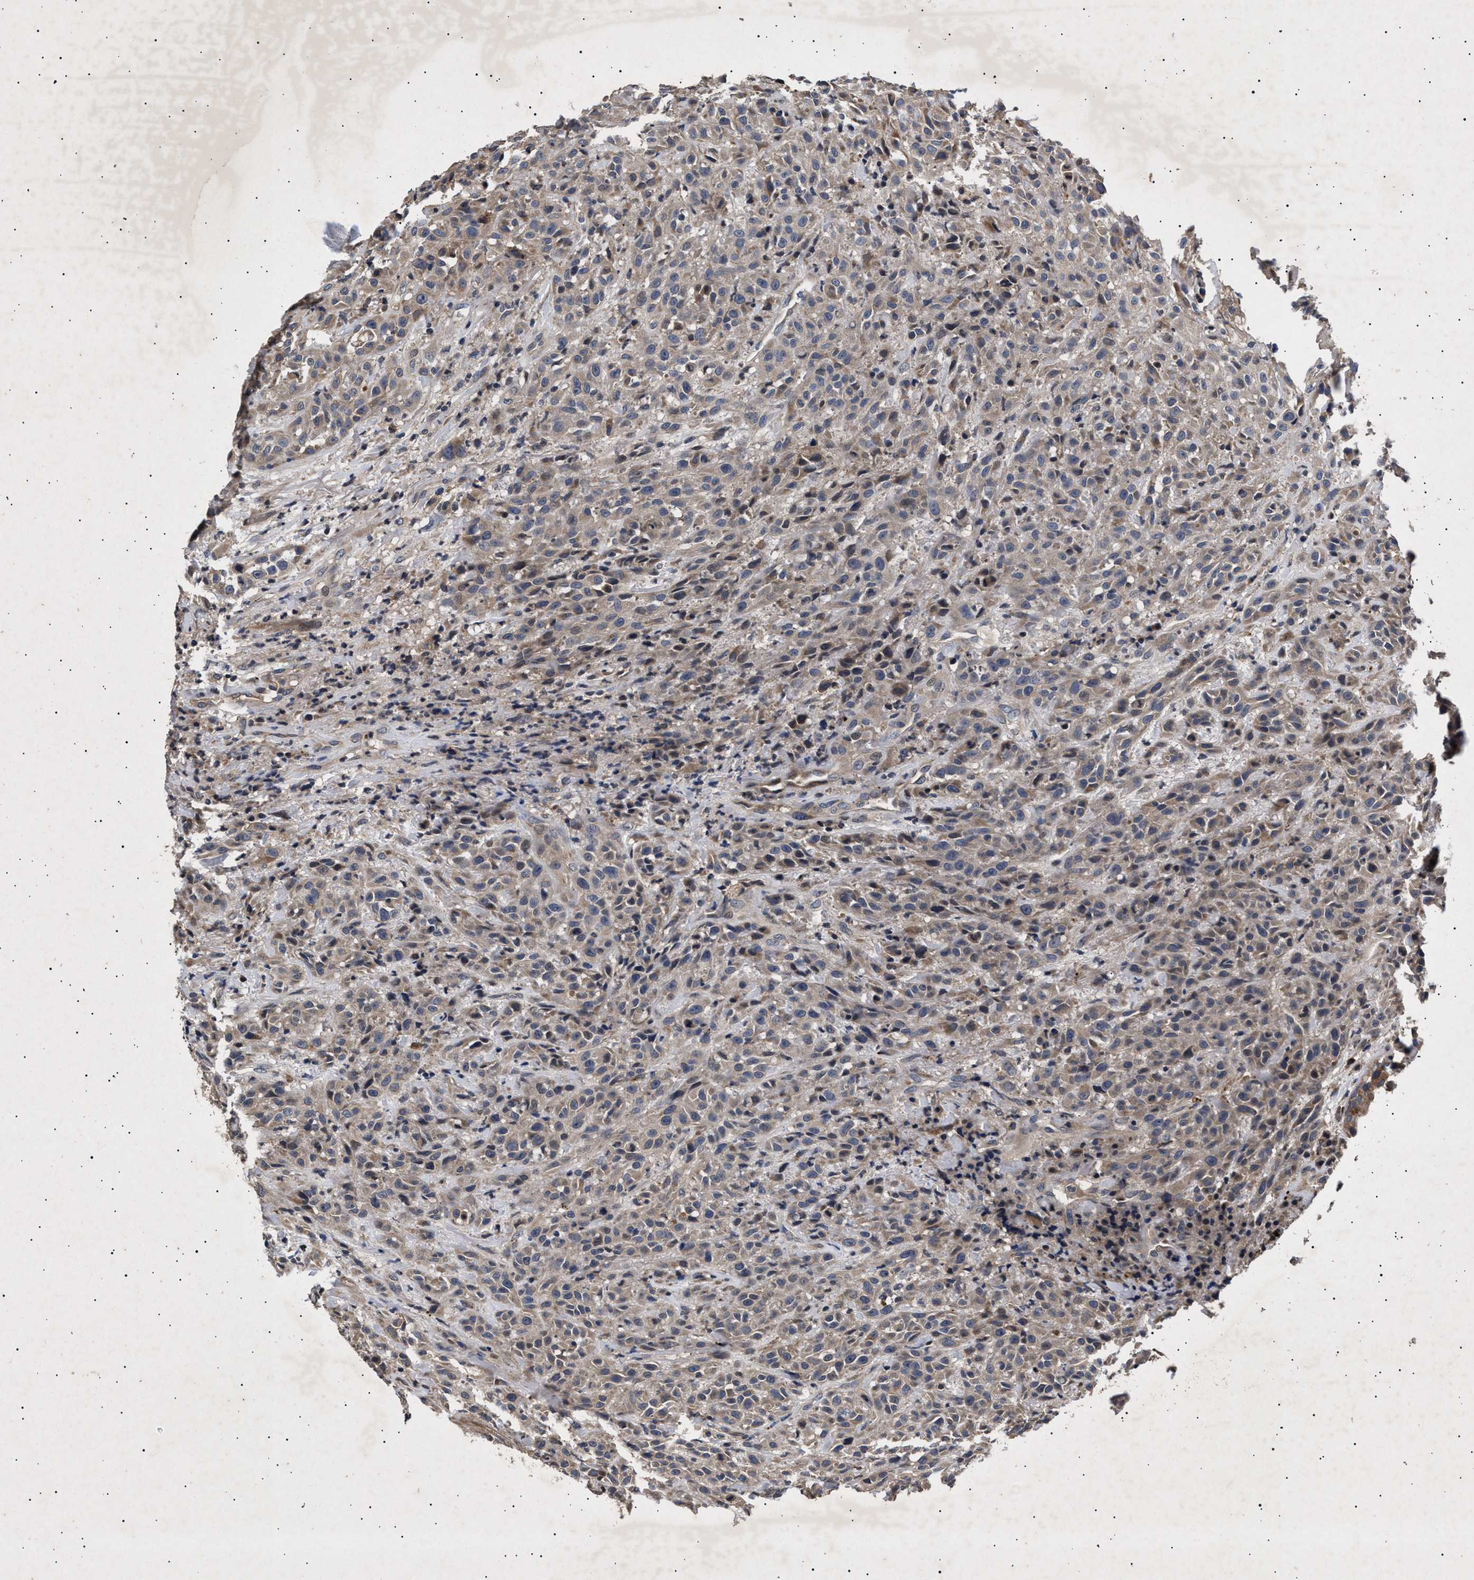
{"staining": {"intensity": "weak", "quantity": ">75%", "location": "cytoplasmic/membranous"}, "tissue": "head and neck cancer", "cell_type": "Tumor cells", "image_type": "cancer", "snomed": [{"axis": "morphology", "description": "Squamous cell carcinoma, NOS"}, {"axis": "topography", "description": "Head-Neck"}], "caption": "Protein analysis of squamous cell carcinoma (head and neck) tissue shows weak cytoplasmic/membranous positivity in about >75% of tumor cells.", "gene": "ITGB5", "patient": {"sex": "male", "age": 62}}